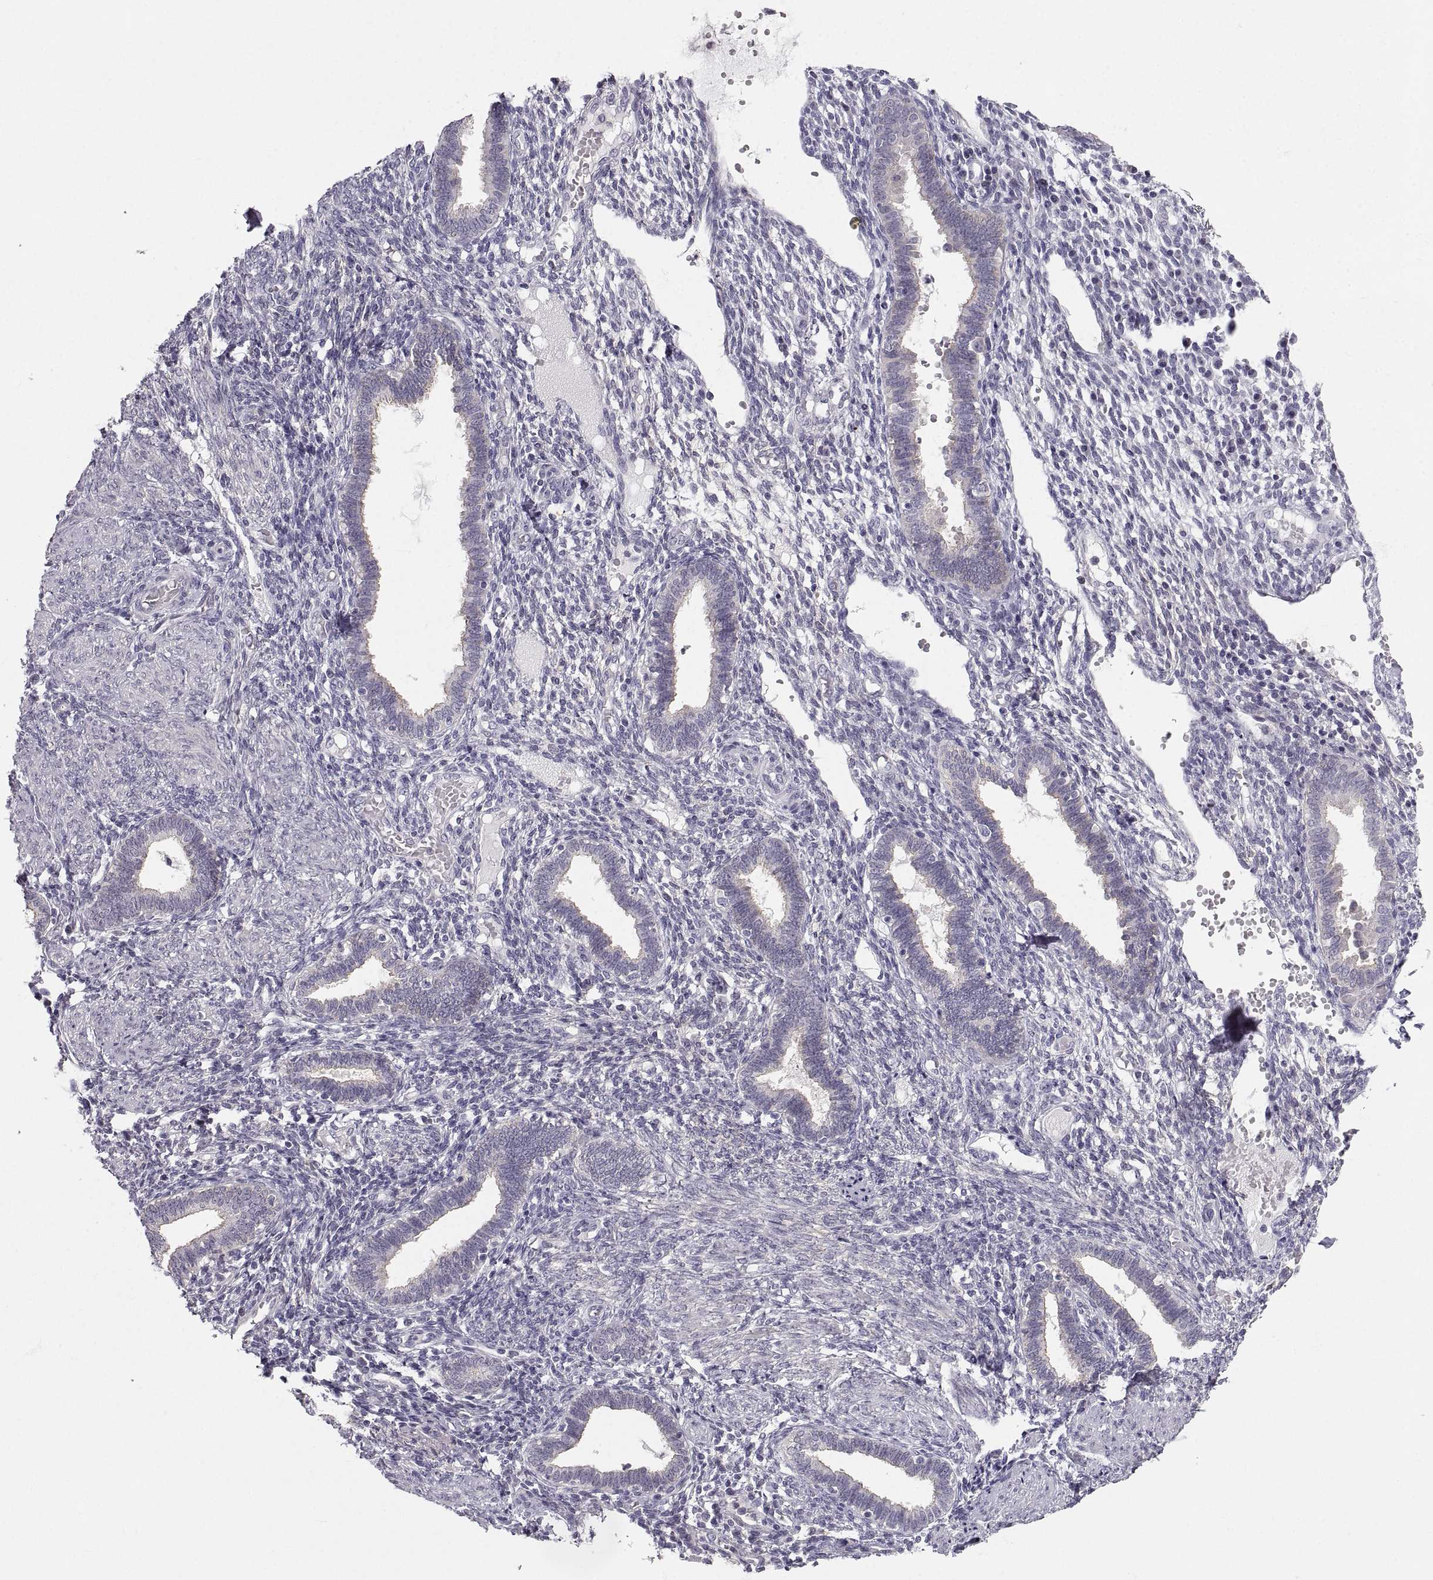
{"staining": {"intensity": "negative", "quantity": "none", "location": "none"}, "tissue": "endometrium", "cell_type": "Cells in endometrial stroma", "image_type": "normal", "snomed": [{"axis": "morphology", "description": "Normal tissue, NOS"}, {"axis": "topography", "description": "Endometrium"}], "caption": "This photomicrograph is of normal endometrium stained with immunohistochemistry to label a protein in brown with the nuclei are counter-stained blue. There is no expression in cells in endometrial stroma. (Immunohistochemistry (ihc), brightfield microscopy, high magnification).", "gene": "ZNF185", "patient": {"sex": "female", "age": 42}}